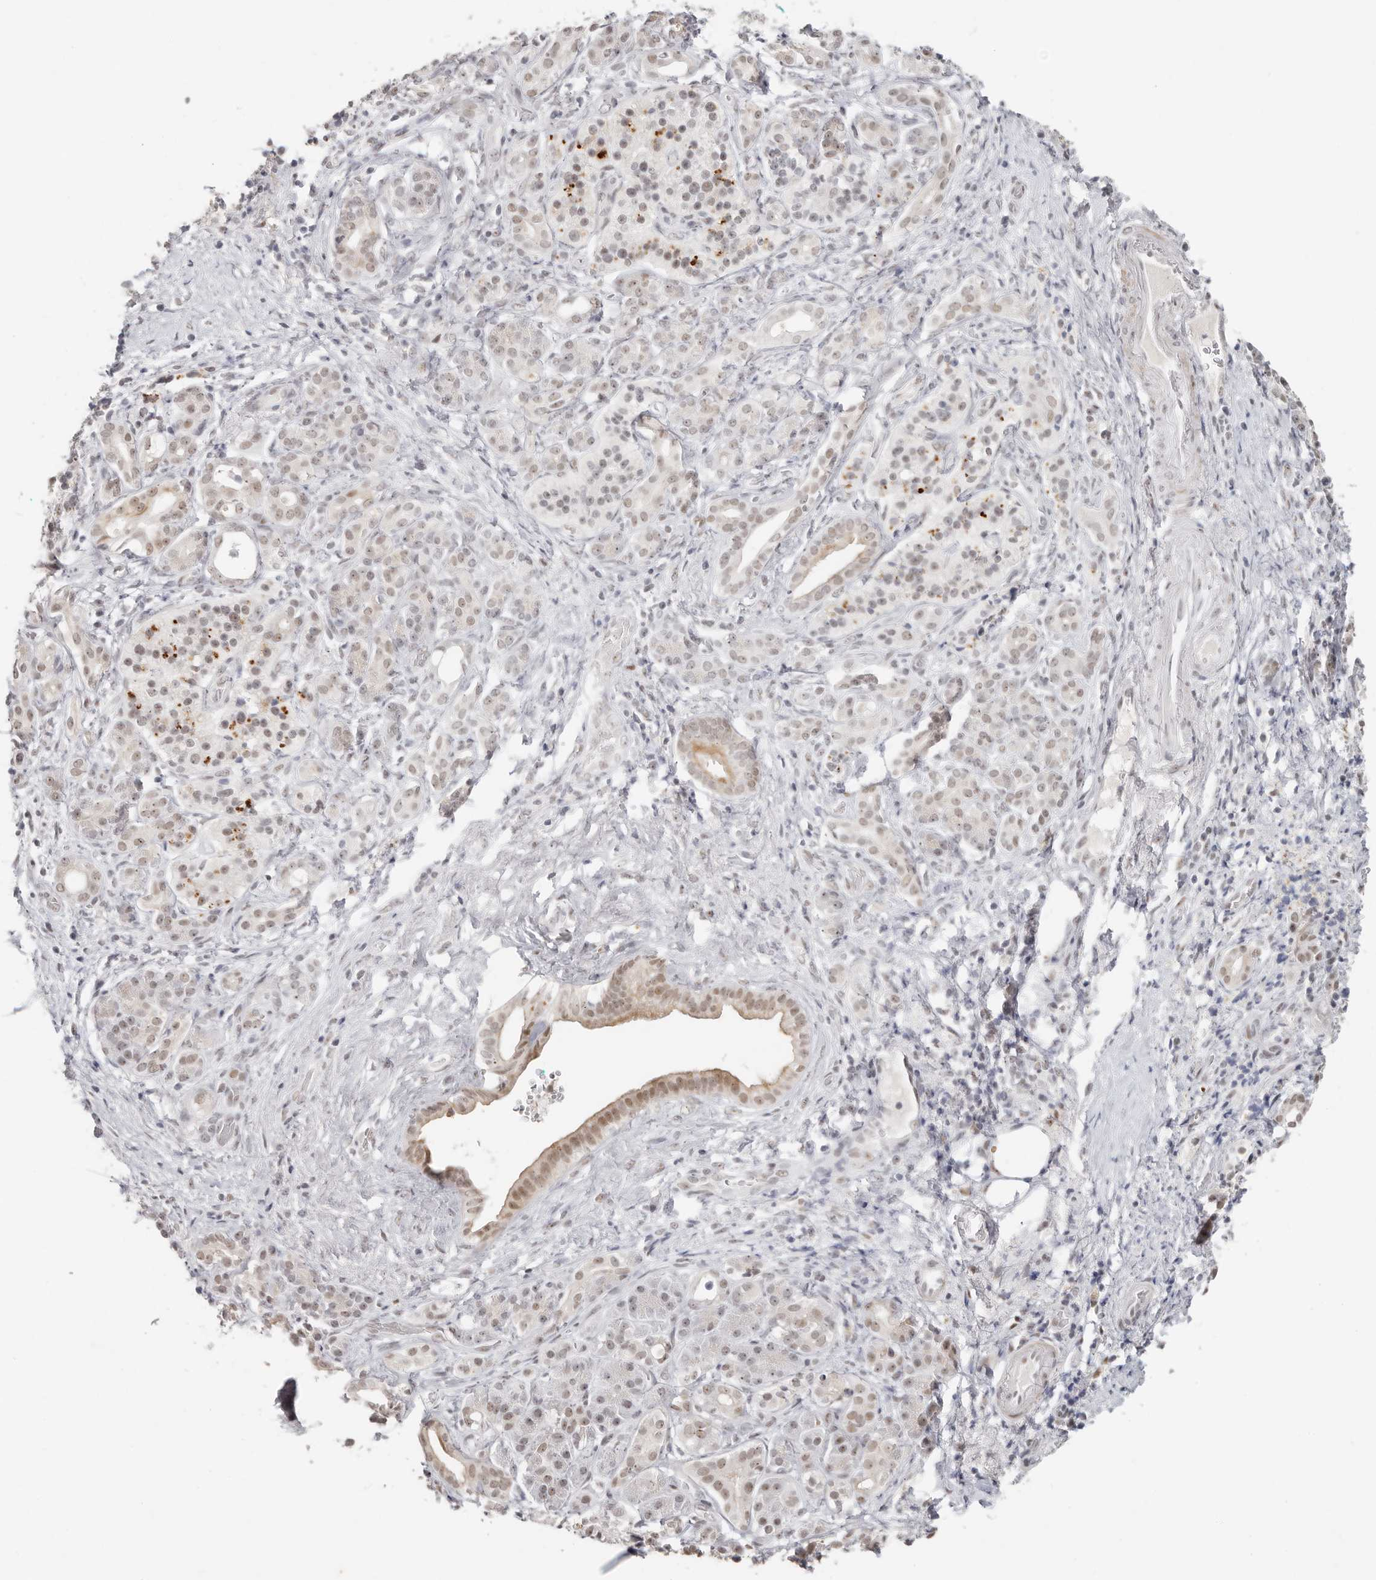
{"staining": {"intensity": "moderate", "quantity": "25%-75%", "location": "cytoplasmic/membranous,nuclear"}, "tissue": "pancreatic cancer", "cell_type": "Tumor cells", "image_type": "cancer", "snomed": [{"axis": "morphology", "description": "Adenocarcinoma, NOS"}, {"axis": "topography", "description": "Pancreas"}], "caption": "Immunohistochemistry of human pancreatic adenocarcinoma displays medium levels of moderate cytoplasmic/membranous and nuclear positivity in about 25%-75% of tumor cells.", "gene": "LARP7", "patient": {"sex": "male", "age": 78}}